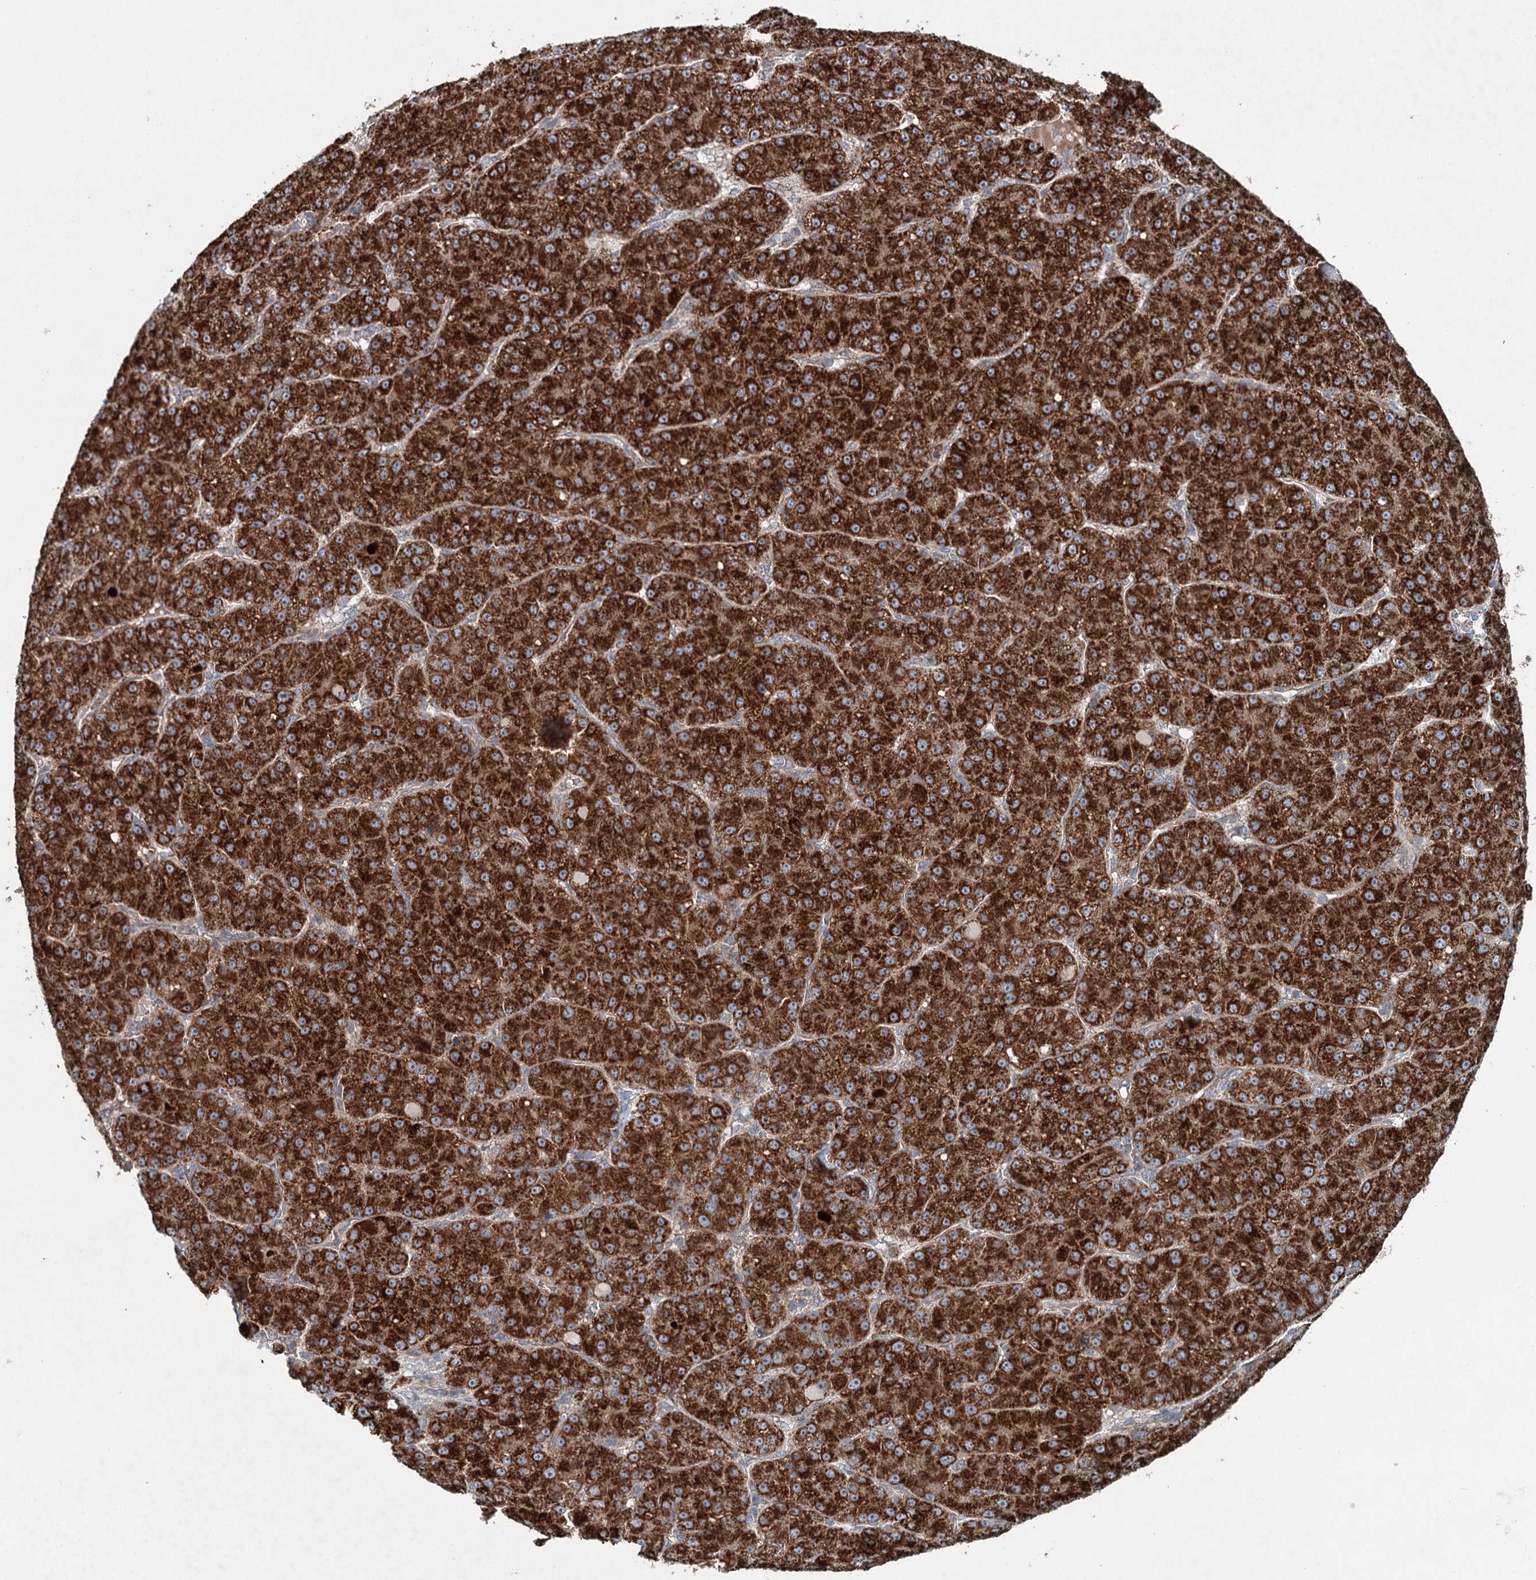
{"staining": {"intensity": "strong", "quantity": ">75%", "location": "cytoplasmic/membranous"}, "tissue": "liver cancer", "cell_type": "Tumor cells", "image_type": "cancer", "snomed": [{"axis": "morphology", "description": "Carcinoma, Hepatocellular, NOS"}, {"axis": "topography", "description": "Liver"}], "caption": "Immunohistochemical staining of liver cancer (hepatocellular carcinoma) reveals strong cytoplasmic/membranous protein expression in approximately >75% of tumor cells.", "gene": "CHCHD5", "patient": {"sex": "male", "age": 67}}